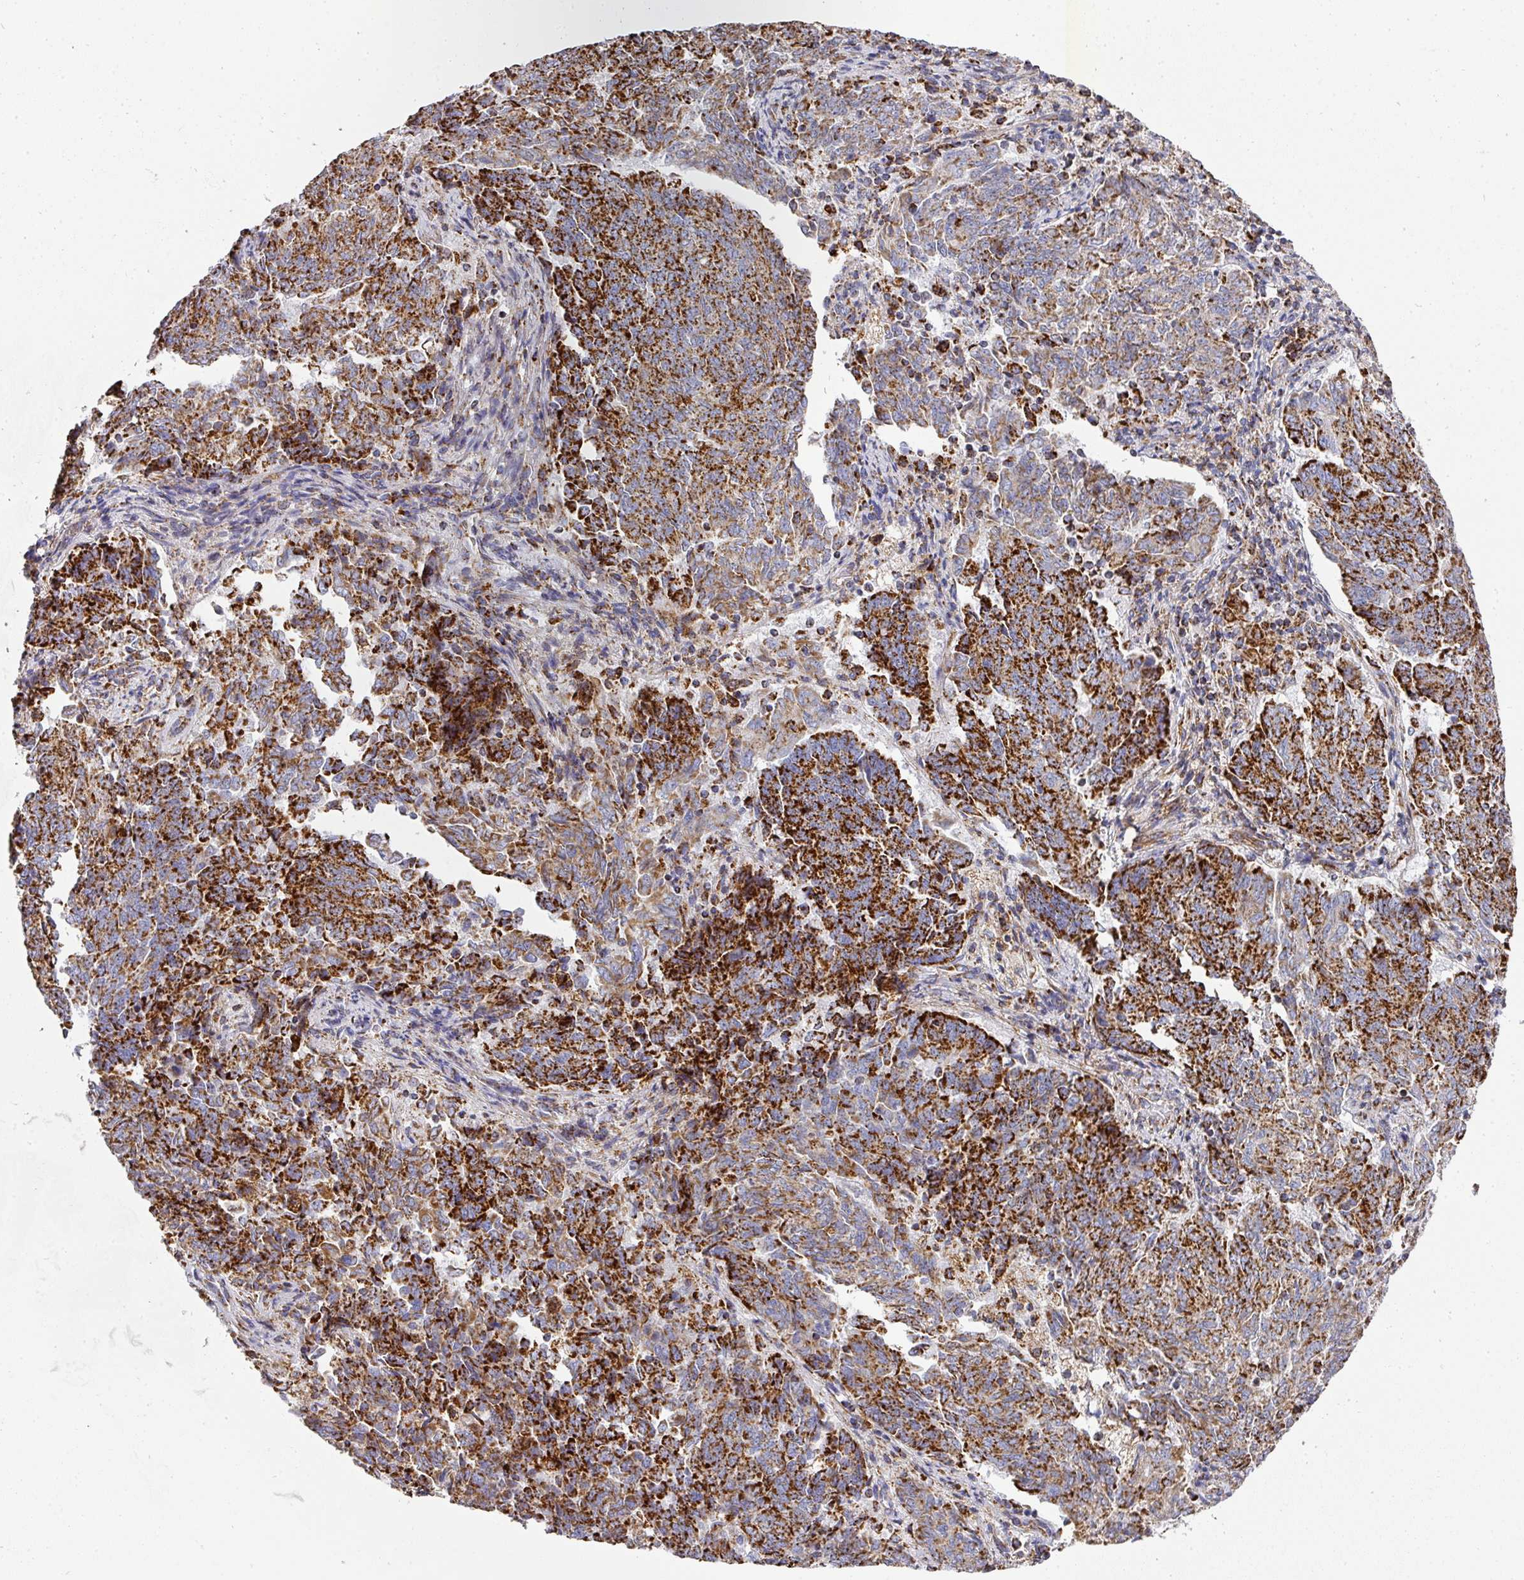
{"staining": {"intensity": "strong", "quantity": ">75%", "location": "cytoplasmic/membranous"}, "tissue": "endometrial cancer", "cell_type": "Tumor cells", "image_type": "cancer", "snomed": [{"axis": "morphology", "description": "Adenocarcinoma, NOS"}, {"axis": "topography", "description": "Endometrium"}], "caption": "Endometrial cancer stained with a protein marker exhibits strong staining in tumor cells.", "gene": "UQCRFS1", "patient": {"sex": "female", "age": 80}}